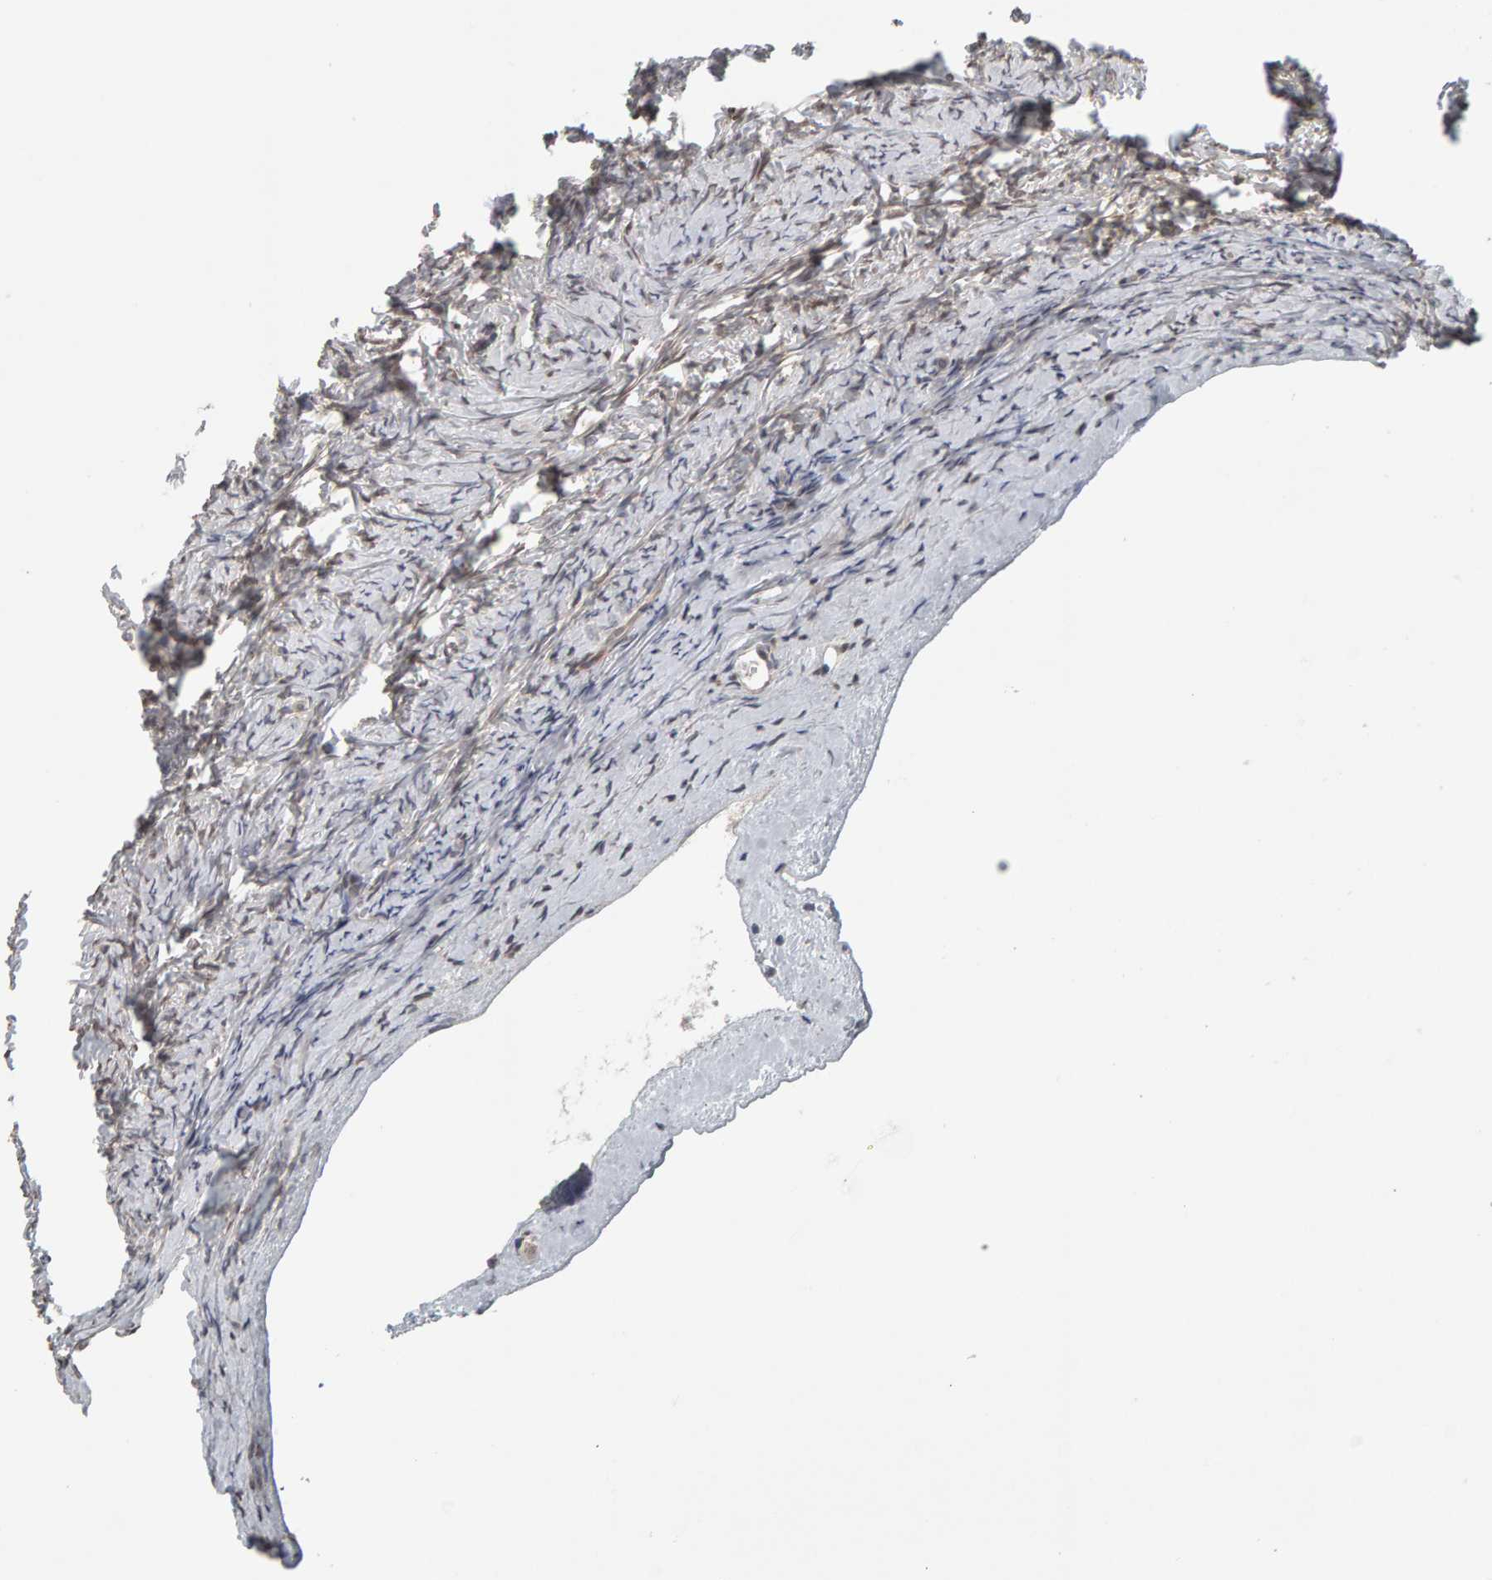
{"staining": {"intensity": "negative", "quantity": "none", "location": "none"}, "tissue": "ovary", "cell_type": "Ovarian stroma cells", "image_type": "normal", "snomed": [{"axis": "morphology", "description": "Normal tissue, NOS"}, {"axis": "topography", "description": "Ovary"}], "caption": "This histopathology image is of normal ovary stained with immunohistochemistry to label a protein in brown with the nuclei are counter-stained blue. There is no positivity in ovarian stroma cells.", "gene": "TEFM", "patient": {"sex": "female", "age": 27}}